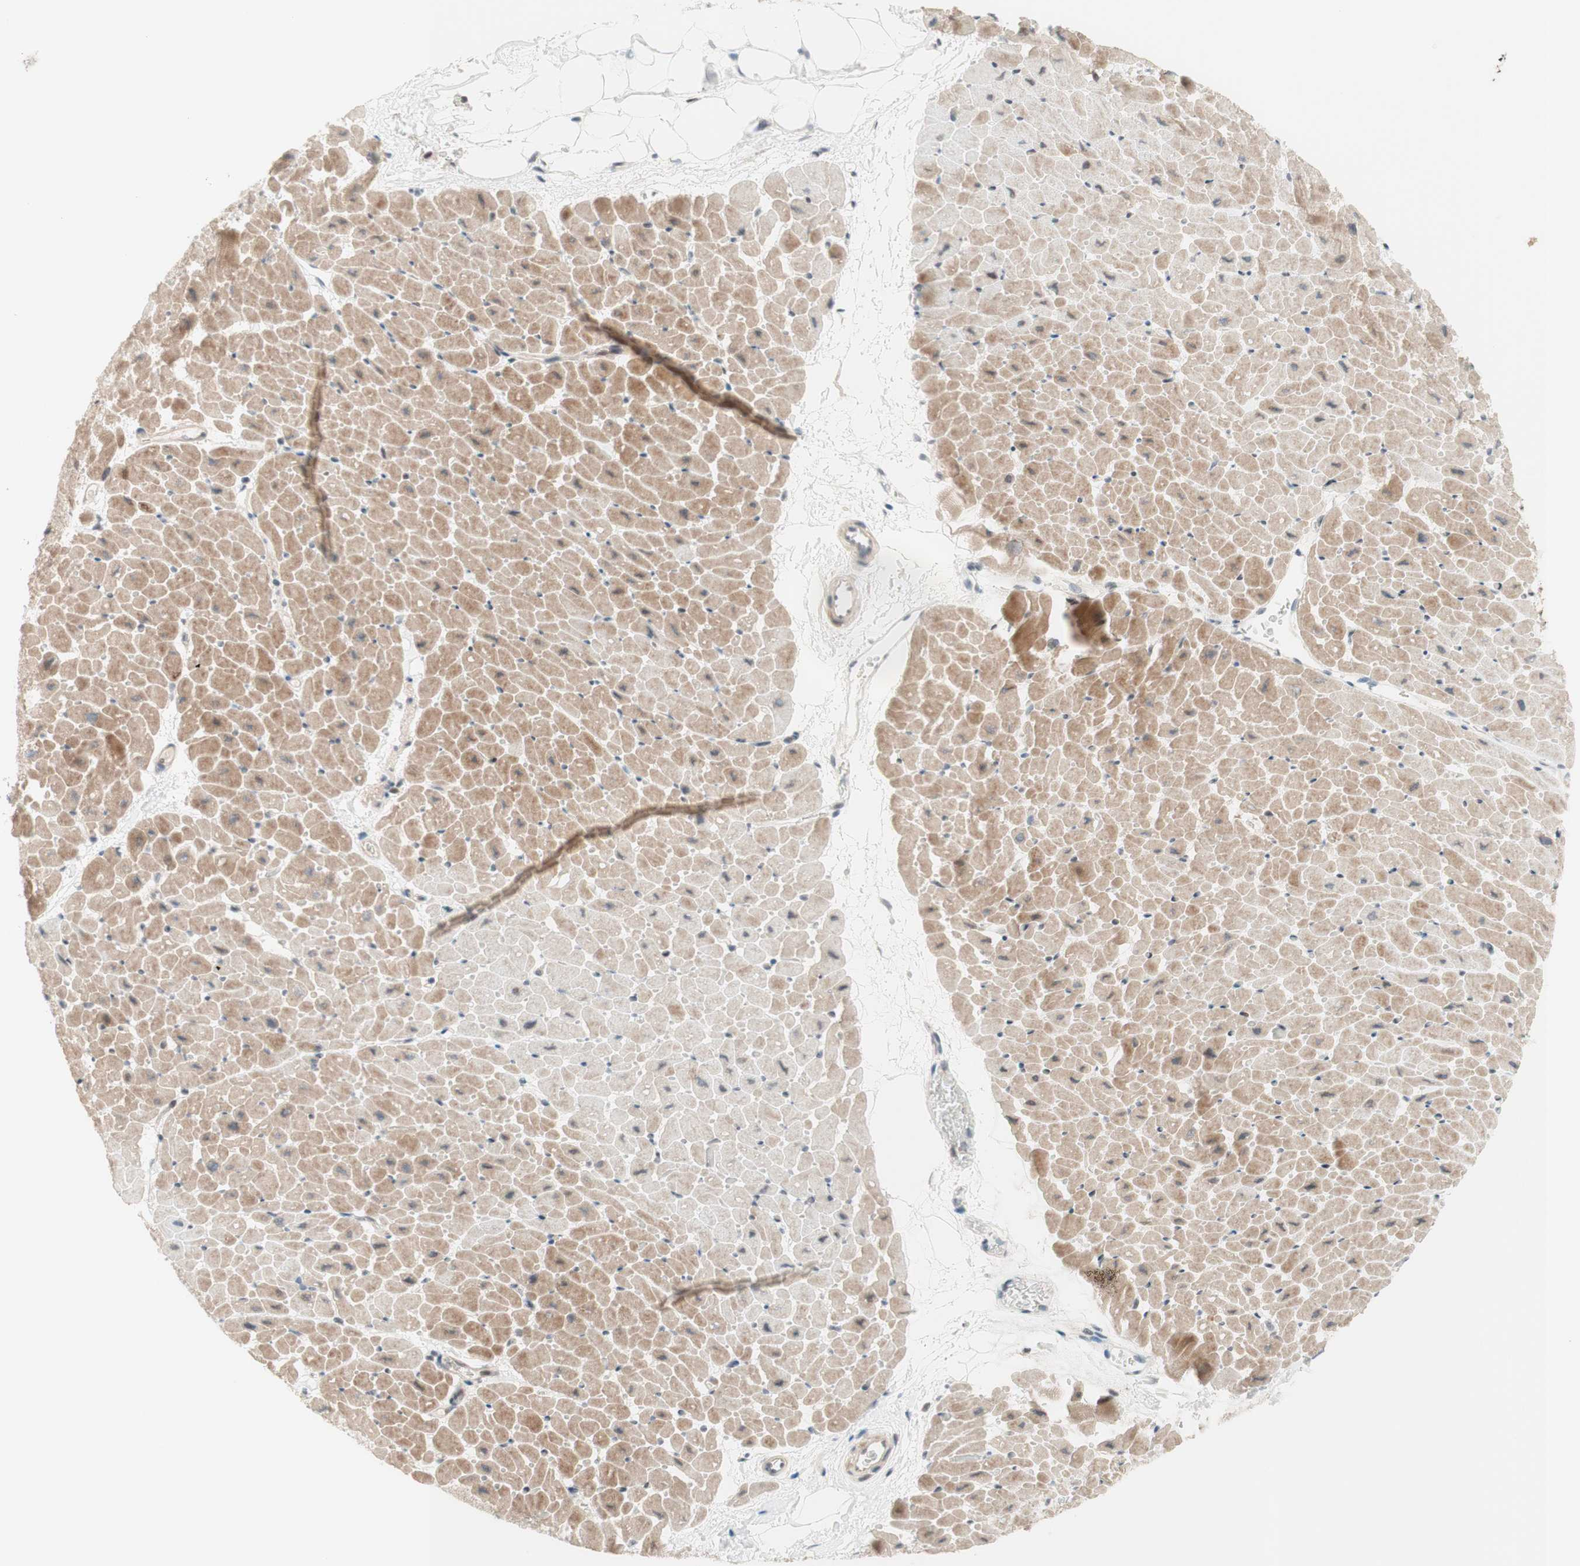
{"staining": {"intensity": "moderate", "quantity": ">75%", "location": "cytoplasmic/membranous"}, "tissue": "heart muscle", "cell_type": "Cardiomyocytes", "image_type": "normal", "snomed": [{"axis": "morphology", "description": "Normal tissue, NOS"}, {"axis": "topography", "description": "Heart"}], "caption": "This photomicrograph shows IHC staining of normal heart muscle, with medium moderate cytoplasmic/membranous expression in approximately >75% of cardiomyocytes.", "gene": "JPH1", "patient": {"sex": "male", "age": 45}}